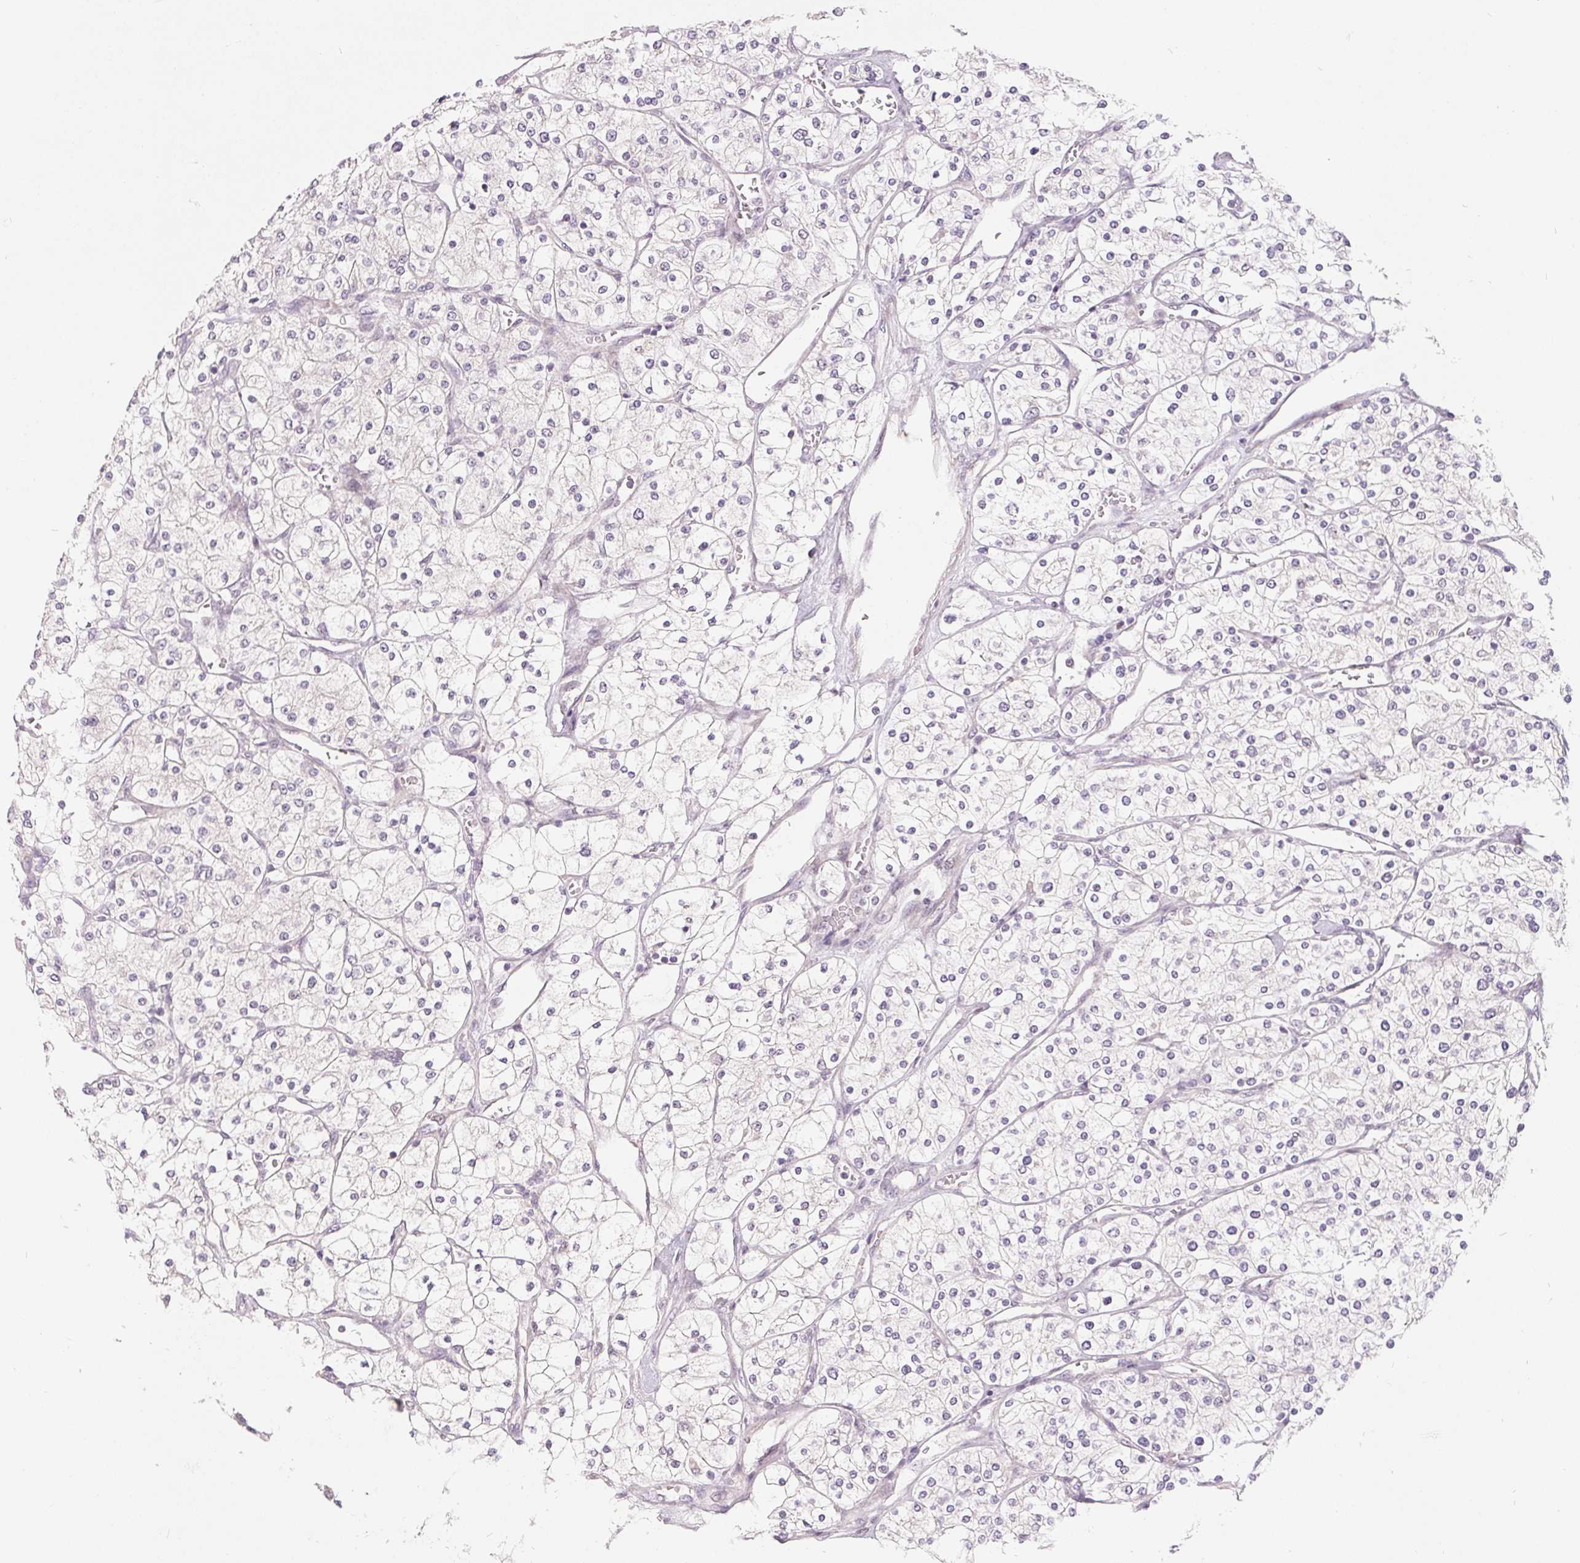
{"staining": {"intensity": "negative", "quantity": "none", "location": "none"}, "tissue": "renal cancer", "cell_type": "Tumor cells", "image_type": "cancer", "snomed": [{"axis": "morphology", "description": "Adenocarcinoma, NOS"}, {"axis": "topography", "description": "Kidney"}], "caption": "The histopathology image exhibits no staining of tumor cells in renal cancer (adenocarcinoma).", "gene": "NRG2", "patient": {"sex": "male", "age": 80}}